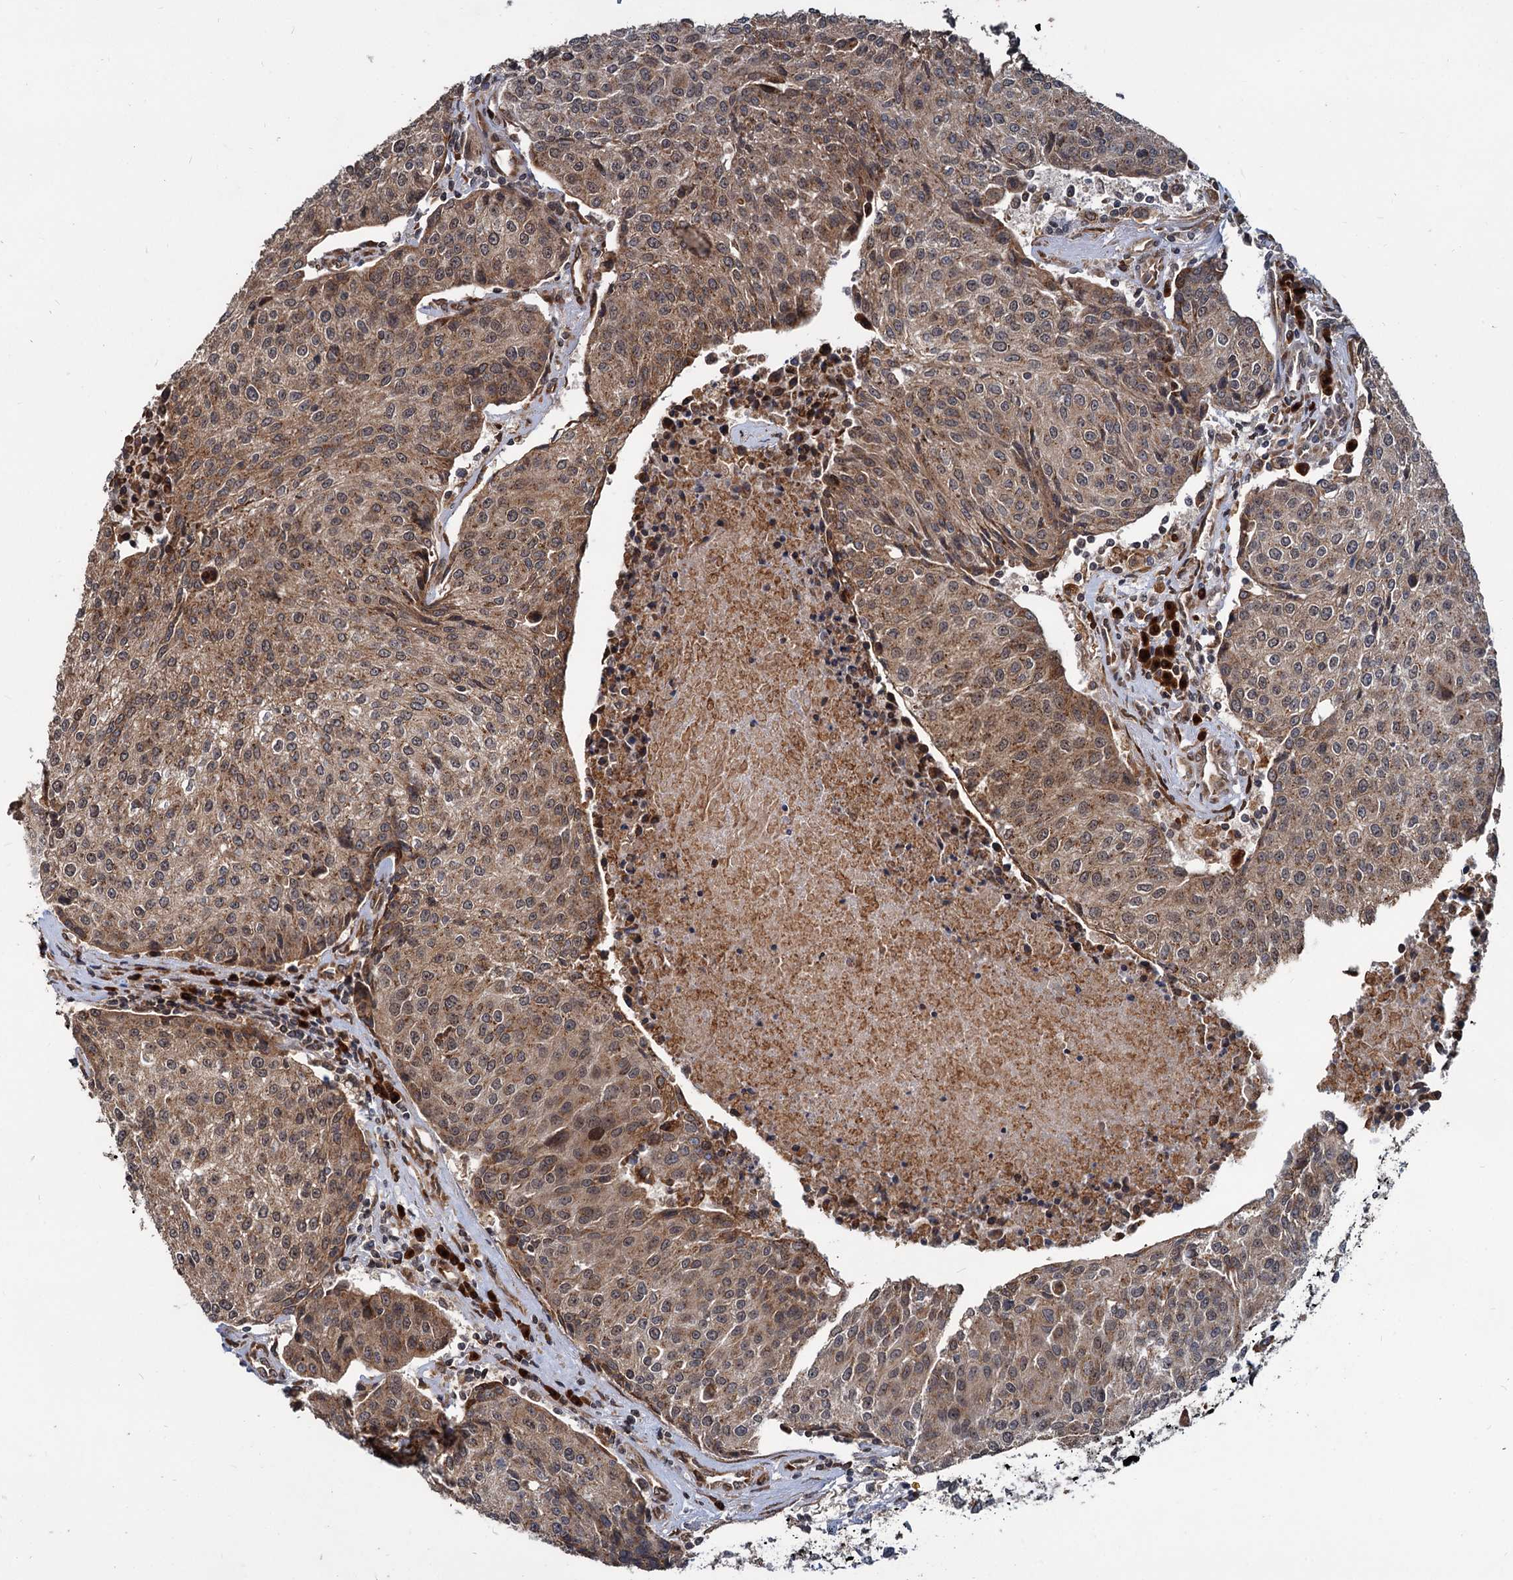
{"staining": {"intensity": "moderate", "quantity": ">75%", "location": "cytoplasmic/membranous"}, "tissue": "urothelial cancer", "cell_type": "Tumor cells", "image_type": "cancer", "snomed": [{"axis": "morphology", "description": "Urothelial carcinoma, High grade"}, {"axis": "topography", "description": "Urinary bladder"}], "caption": "Protein analysis of high-grade urothelial carcinoma tissue demonstrates moderate cytoplasmic/membranous expression in about >75% of tumor cells.", "gene": "SAAL1", "patient": {"sex": "female", "age": 85}}